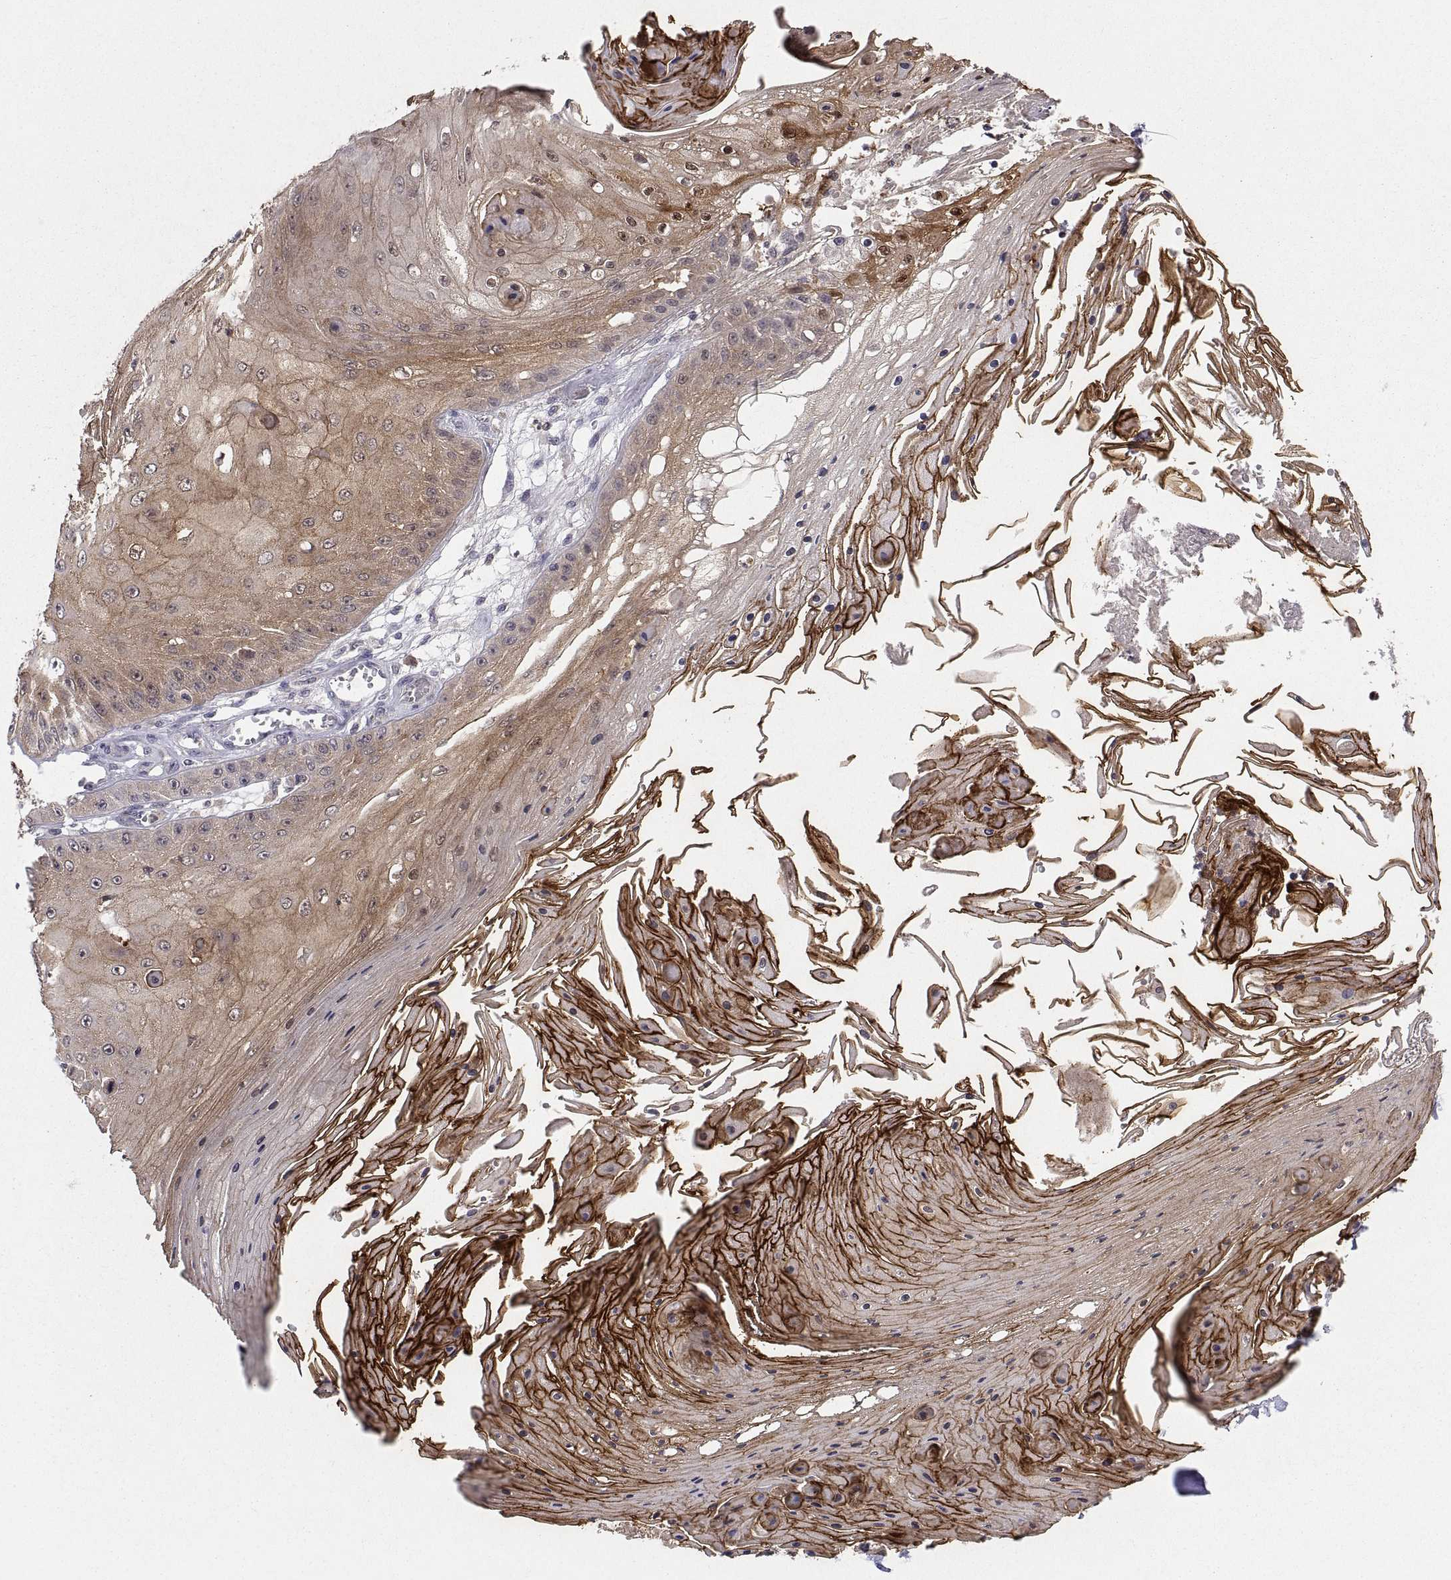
{"staining": {"intensity": "moderate", "quantity": ">75%", "location": "cytoplasmic/membranous"}, "tissue": "skin cancer", "cell_type": "Tumor cells", "image_type": "cancer", "snomed": [{"axis": "morphology", "description": "Squamous cell carcinoma, NOS"}, {"axis": "topography", "description": "Skin"}], "caption": "Skin cancer stained with DAB (3,3'-diaminobenzidine) IHC shows medium levels of moderate cytoplasmic/membranous positivity in about >75% of tumor cells. The protein is stained brown, and the nuclei are stained in blue (DAB (3,3'-diaminobenzidine) IHC with brightfield microscopy, high magnification).", "gene": "PKP1", "patient": {"sex": "male", "age": 70}}